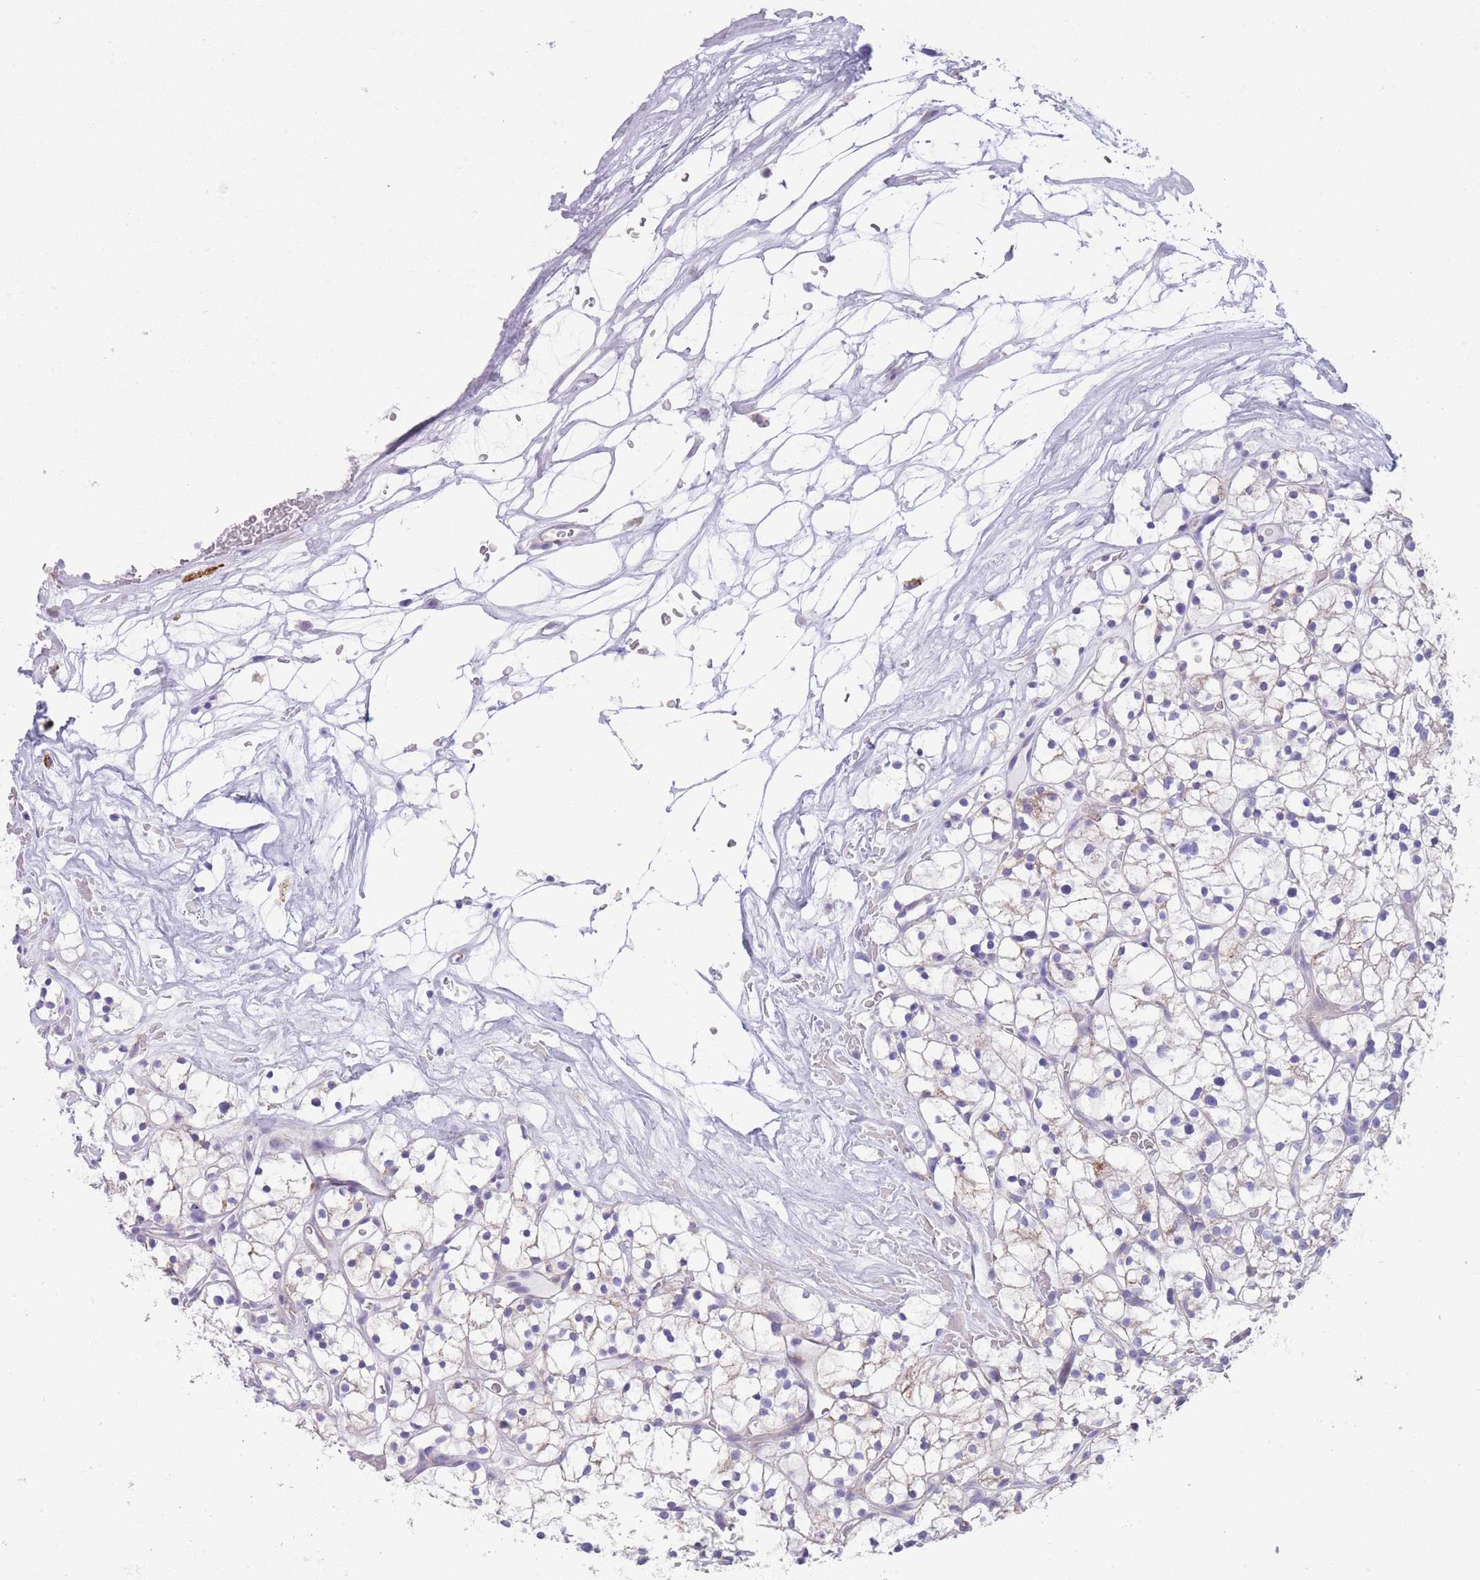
{"staining": {"intensity": "negative", "quantity": "none", "location": "none"}, "tissue": "renal cancer", "cell_type": "Tumor cells", "image_type": "cancer", "snomed": [{"axis": "morphology", "description": "Adenocarcinoma, NOS"}, {"axis": "topography", "description": "Kidney"}], "caption": "Immunohistochemistry of renal cancer displays no staining in tumor cells.", "gene": "QTRT1", "patient": {"sex": "female", "age": 64}}